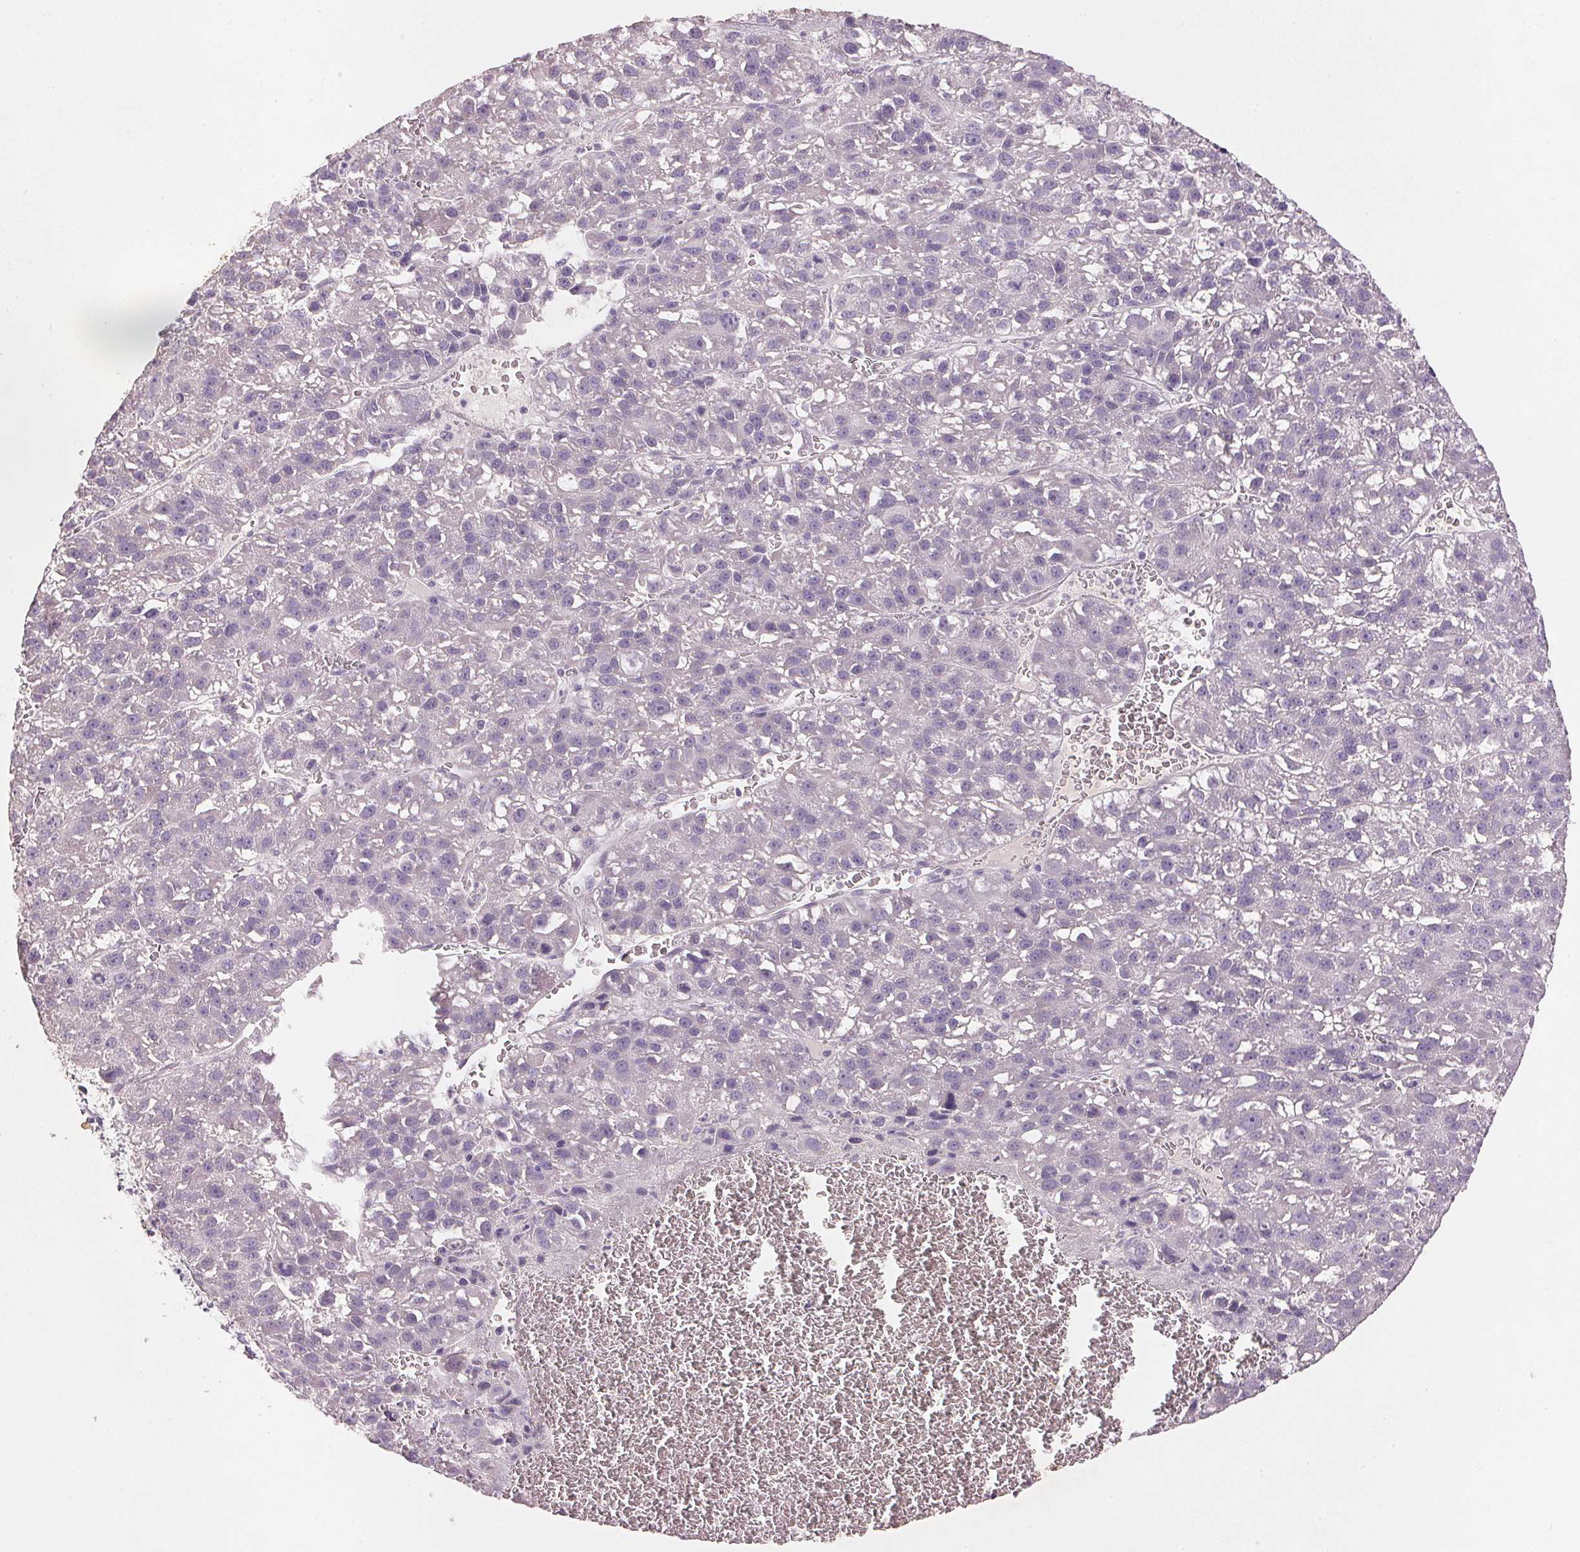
{"staining": {"intensity": "negative", "quantity": "none", "location": "none"}, "tissue": "liver cancer", "cell_type": "Tumor cells", "image_type": "cancer", "snomed": [{"axis": "morphology", "description": "Carcinoma, Hepatocellular, NOS"}, {"axis": "topography", "description": "Liver"}], "caption": "This is a micrograph of immunohistochemistry (IHC) staining of liver hepatocellular carcinoma, which shows no staining in tumor cells. The staining is performed using DAB (3,3'-diaminobenzidine) brown chromogen with nuclei counter-stained in using hematoxylin.", "gene": "CXCL5", "patient": {"sex": "female", "age": 70}}